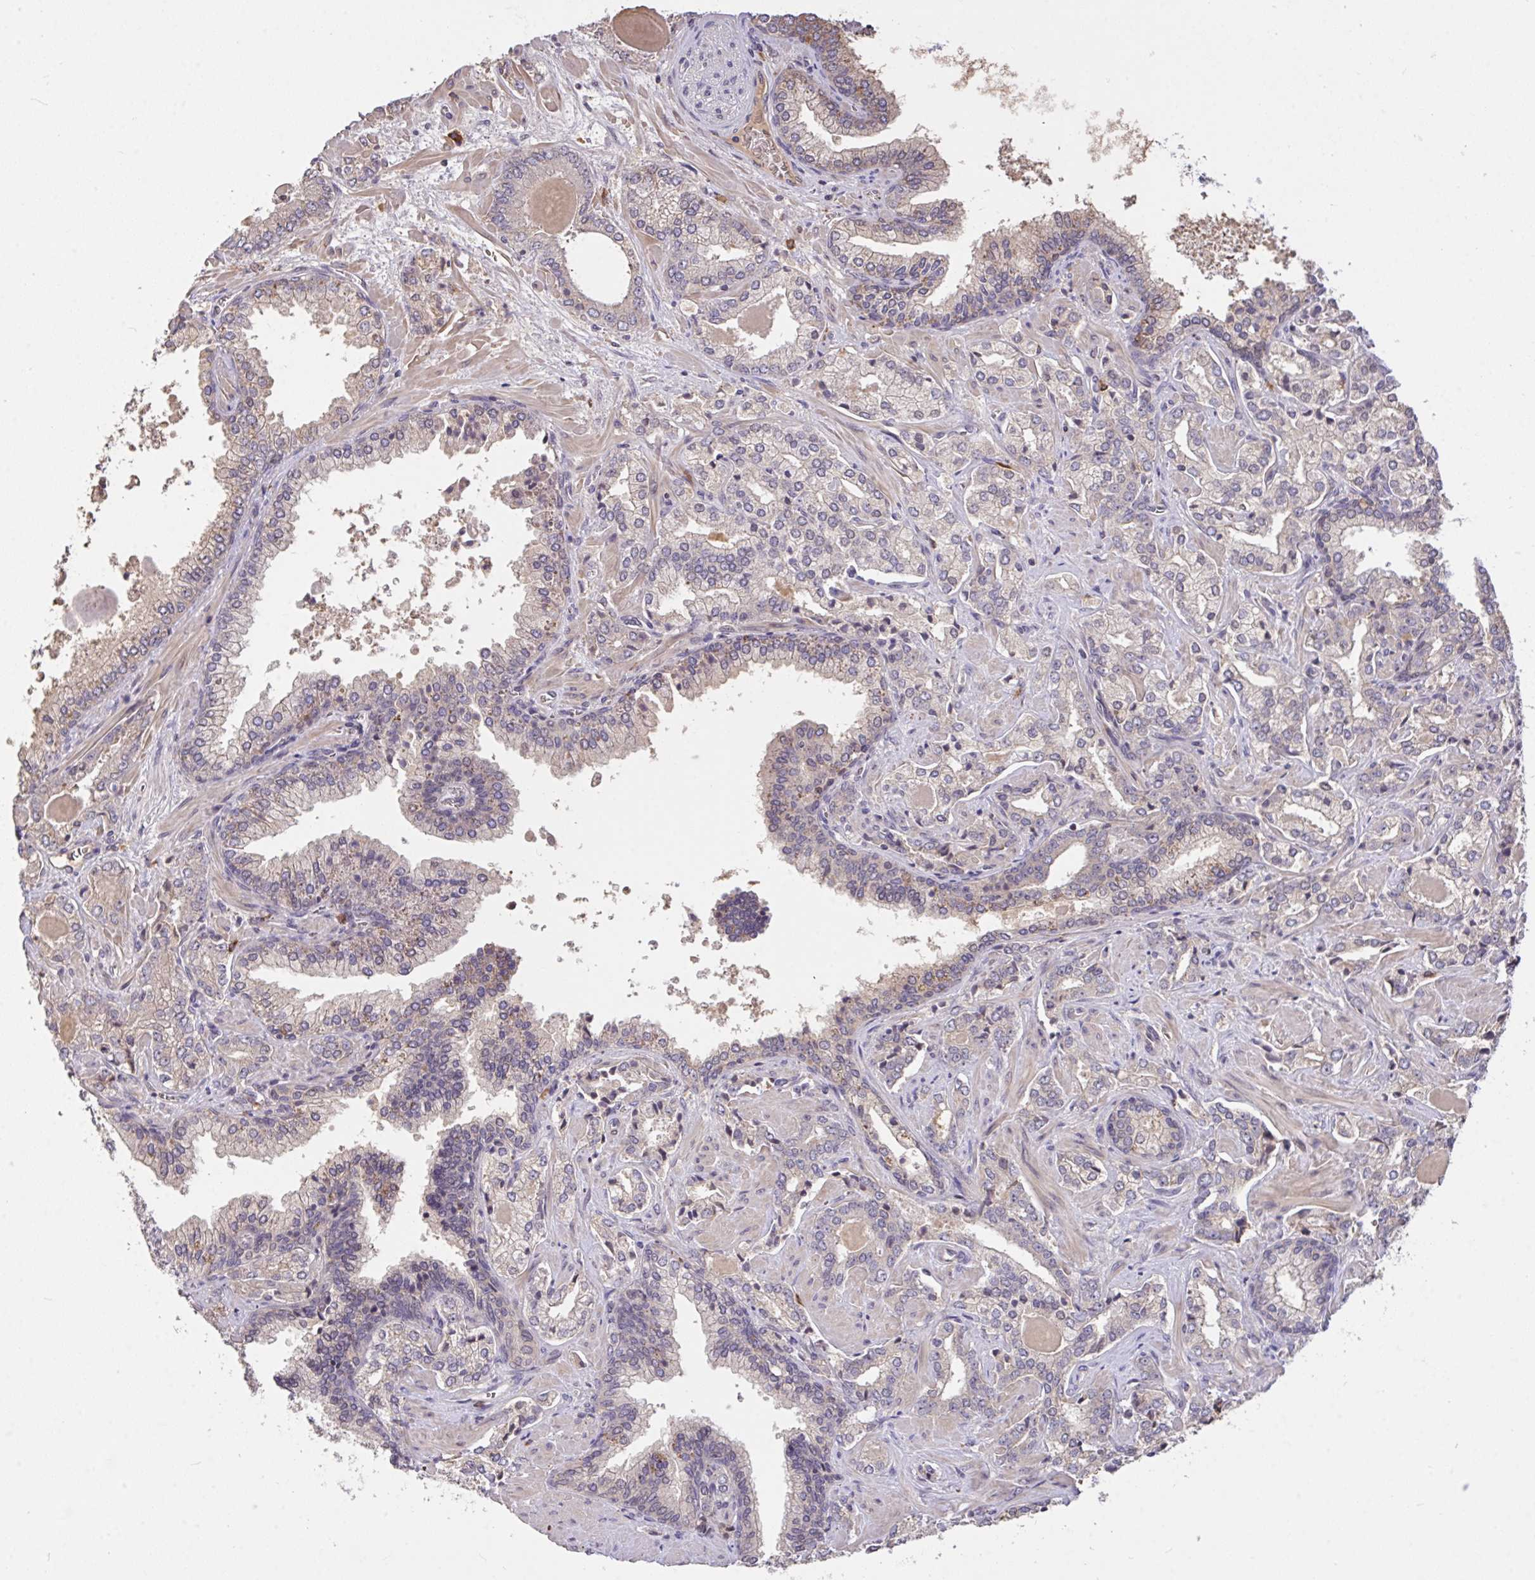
{"staining": {"intensity": "negative", "quantity": "none", "location": "none"}, "tissue": "prostate cancer", "cell_type": "Tumor cells", "image_type": "cancer", "snomed": [{"axis": "morphology", "description": "Adenocarcinoma, High grade"}, {"axis": "topography", "description": "Prostate"}], "caption": "High-grade adenocarcinoma (prostate) stained for a protein using immunohistochemistry exhibits no staining tumor cells.", "gene": "FCER1A", "patient": {"sex": "male", "age": 60}}